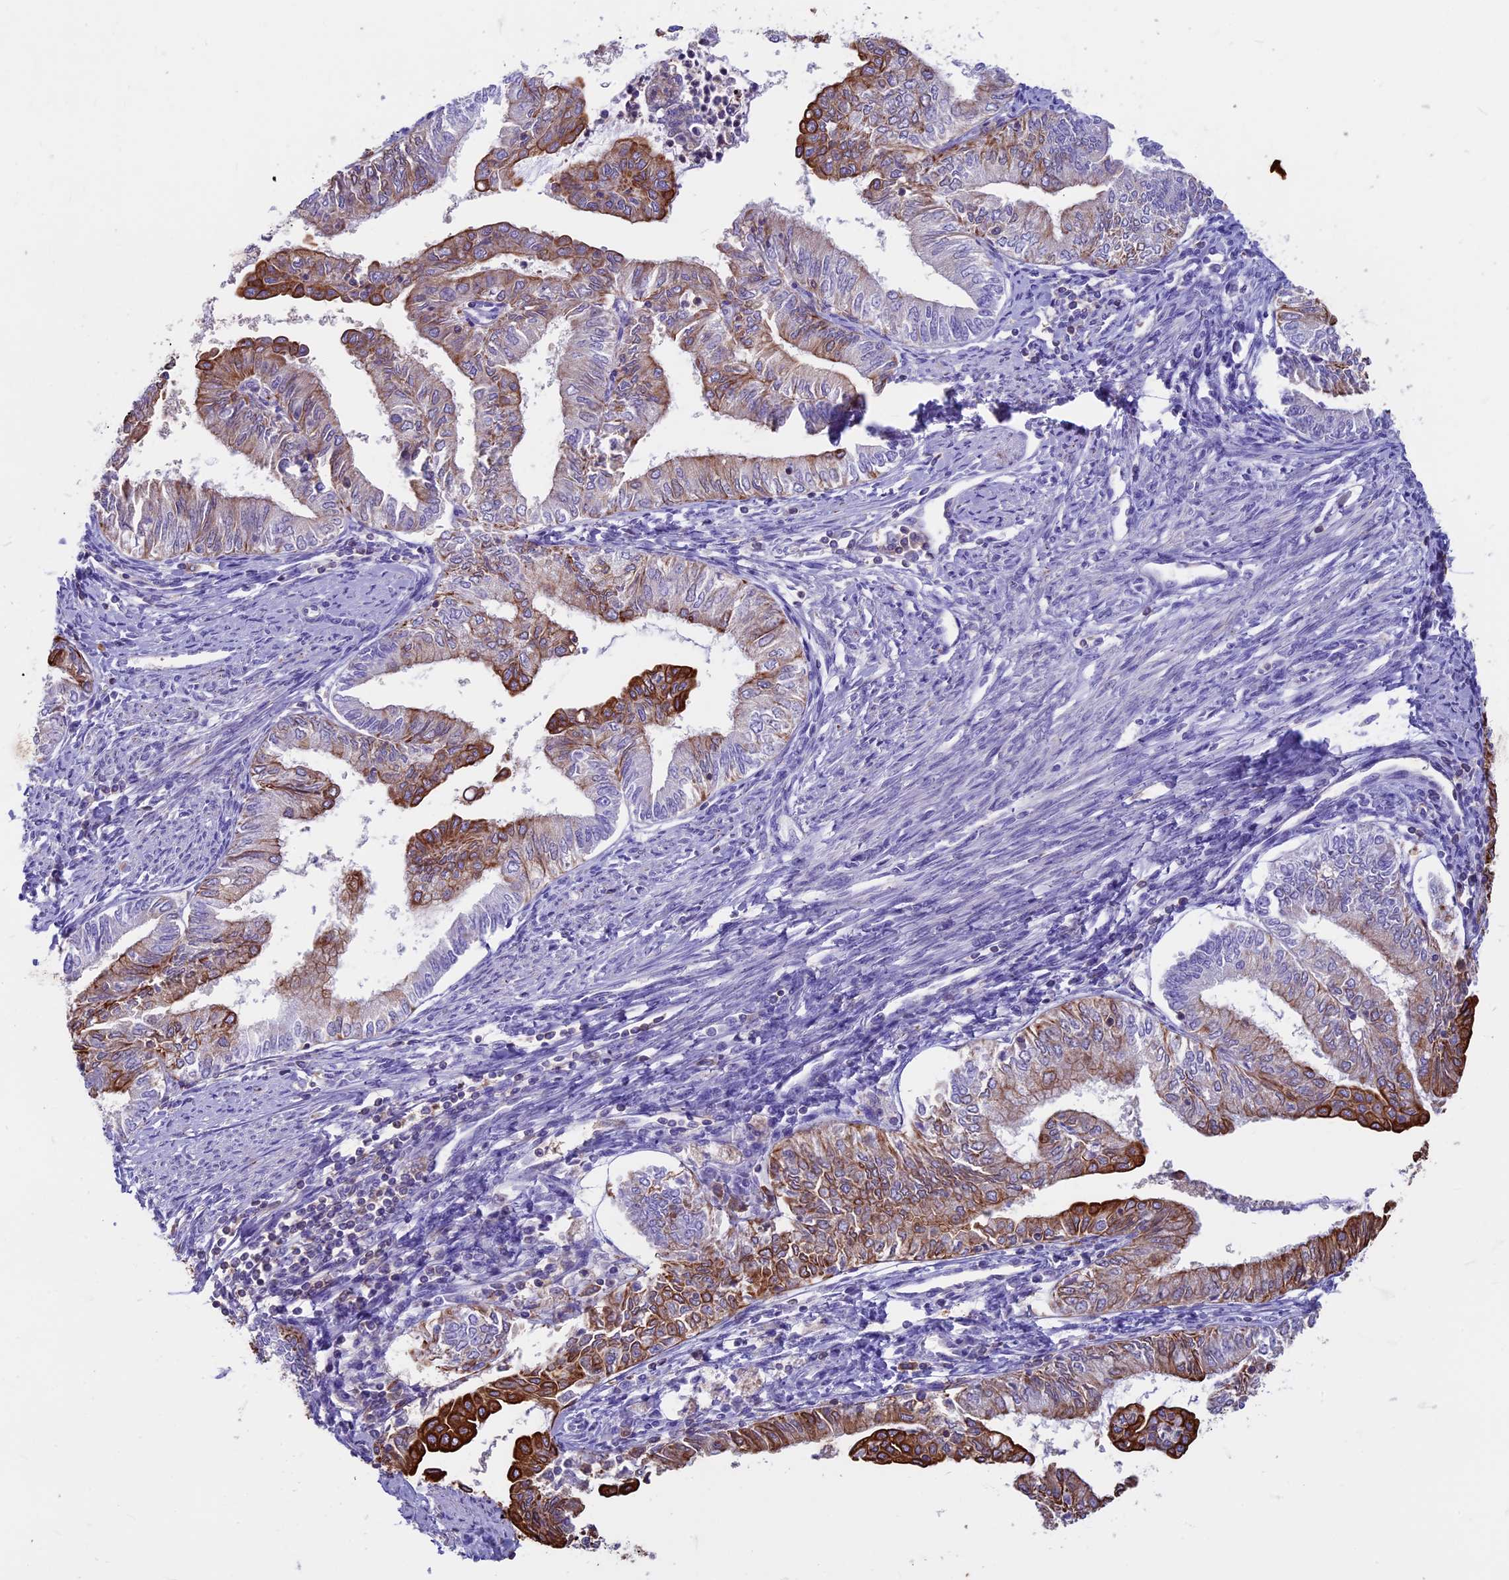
{"staining": {"intensity": "strong", "quantity": "25%-75%", "location": "cytoplasmic/membranous"}, "tissue": "endometrial cancer", "cell_type": "Tumor cells", "image_type": "cancer", "snomed": [{"axis": "morphology", "description": "Adenocarcinoma, NOS"}, {"axis": "topography", "description": "Endometrium"}], "caption": "Immunohistochemistry (DAB (3,3'-diaminobenzidine)) staining of human endometrial cancer (adenocarcinoma) demonstrates strong cytoplasmic/membranous protein positivity in approximately 25%-75% of tumor cells.", "gene": "CDAN1", "patient": {"sex": "female", "age": 66}}